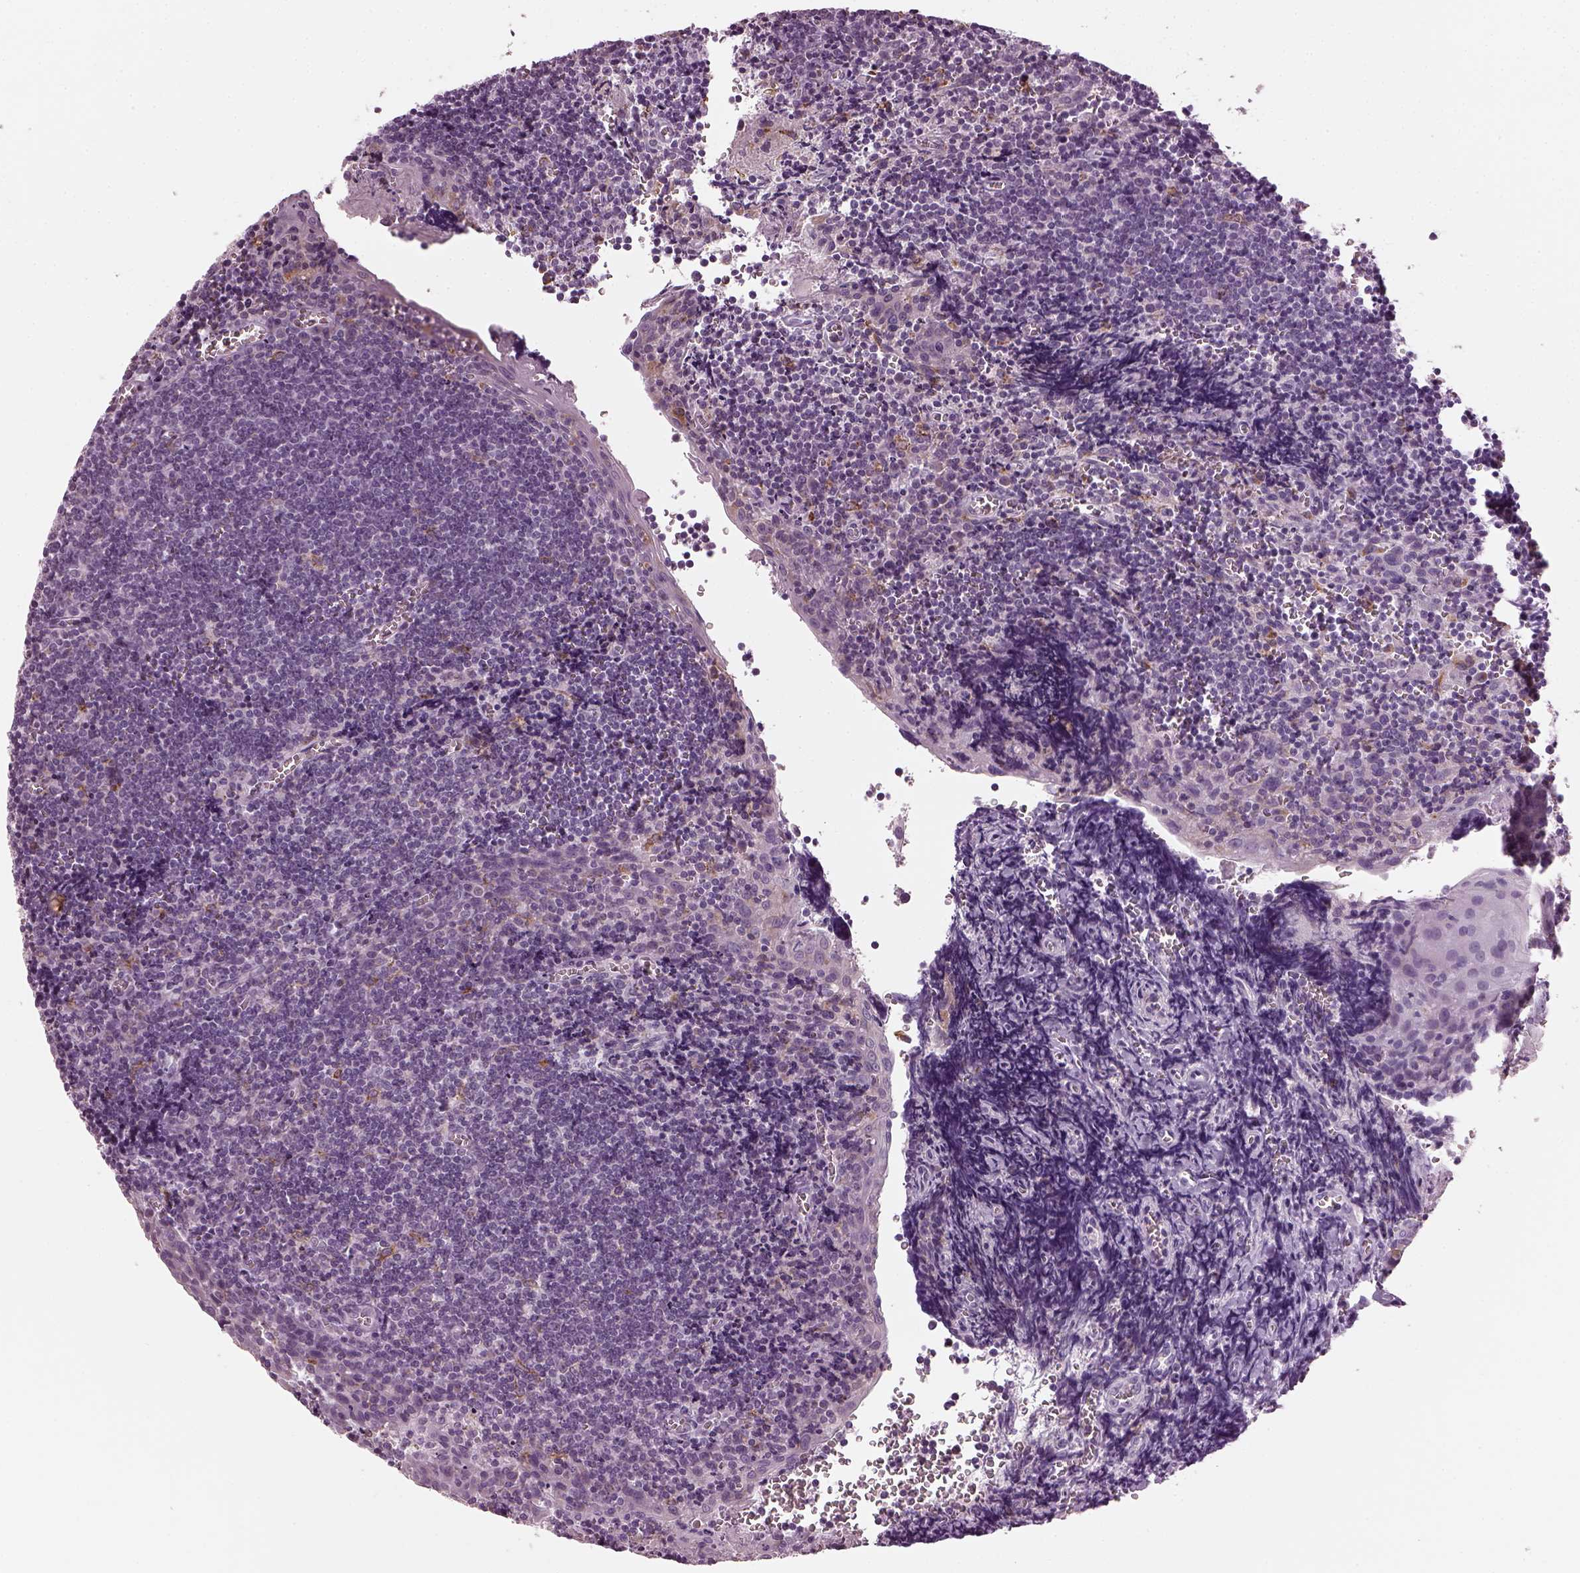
{"staining": {"intensity": "moderate", "quantity": "<25%", "location": "cytoplasmic/membranous"}, "tissue": "tonsil", "cell_type": "Germinal center cells", "image_type": "normal", "snomed": [{"axis": "morphology", "description": "Normal tissue, NOS"}, {"axis": "morphology", "description": "Inflammation, NOS"}, {"axis": "topography", "description": "Tonsil"}], "caption": "A micrograph showing moderate cytoplasmic/membranous staining in approximately <25% of germinal center cells in normal tonsil, as visualized by brown immunohistochemical staining.", "gene": "TMEM231", "patient": {"sex": "female", "age": 31}}